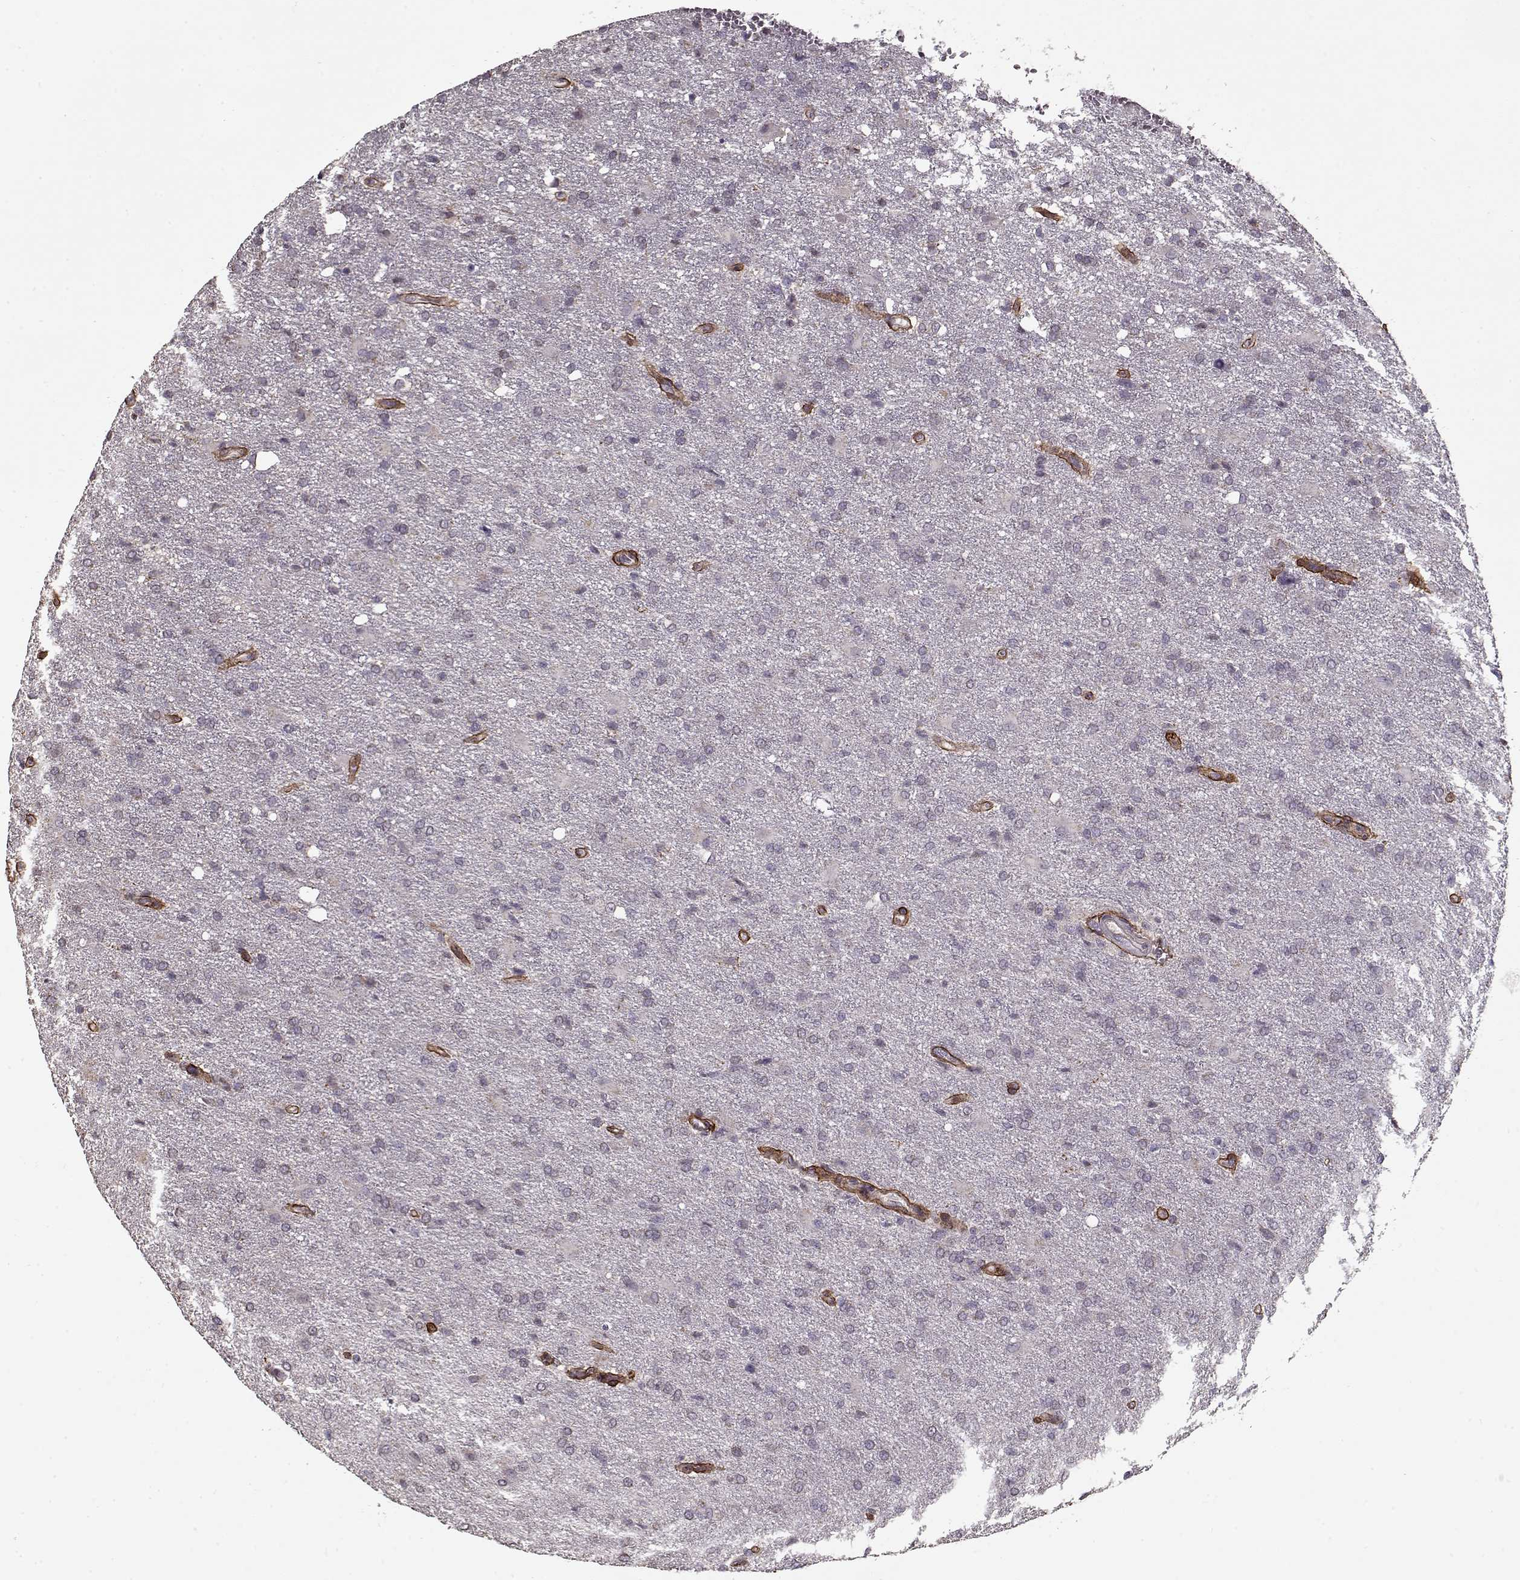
{"staining": {"intensity": "negative", "quantity": "none", "location": "none"}, "tissue": "glioma", "cell_type": "Tumor cells", "image_type": "cancer", "snomed": [{"axis": "morphology", "description": "Glioma, malignant, High grade"}, {"axis": "topography", "description": "Brain"}], "caption": "The micrograph reveals no staining of tumor cells in glioma. The staining was performed using DAB (3,3'-diaminobenzidine) to visualize the protein expression in brown, while the nuclei were stained in blue with hematoxylin (Magnification: 20x).", "gene": "LAMA2", "patient": {"sex": "male", "age": 68}}